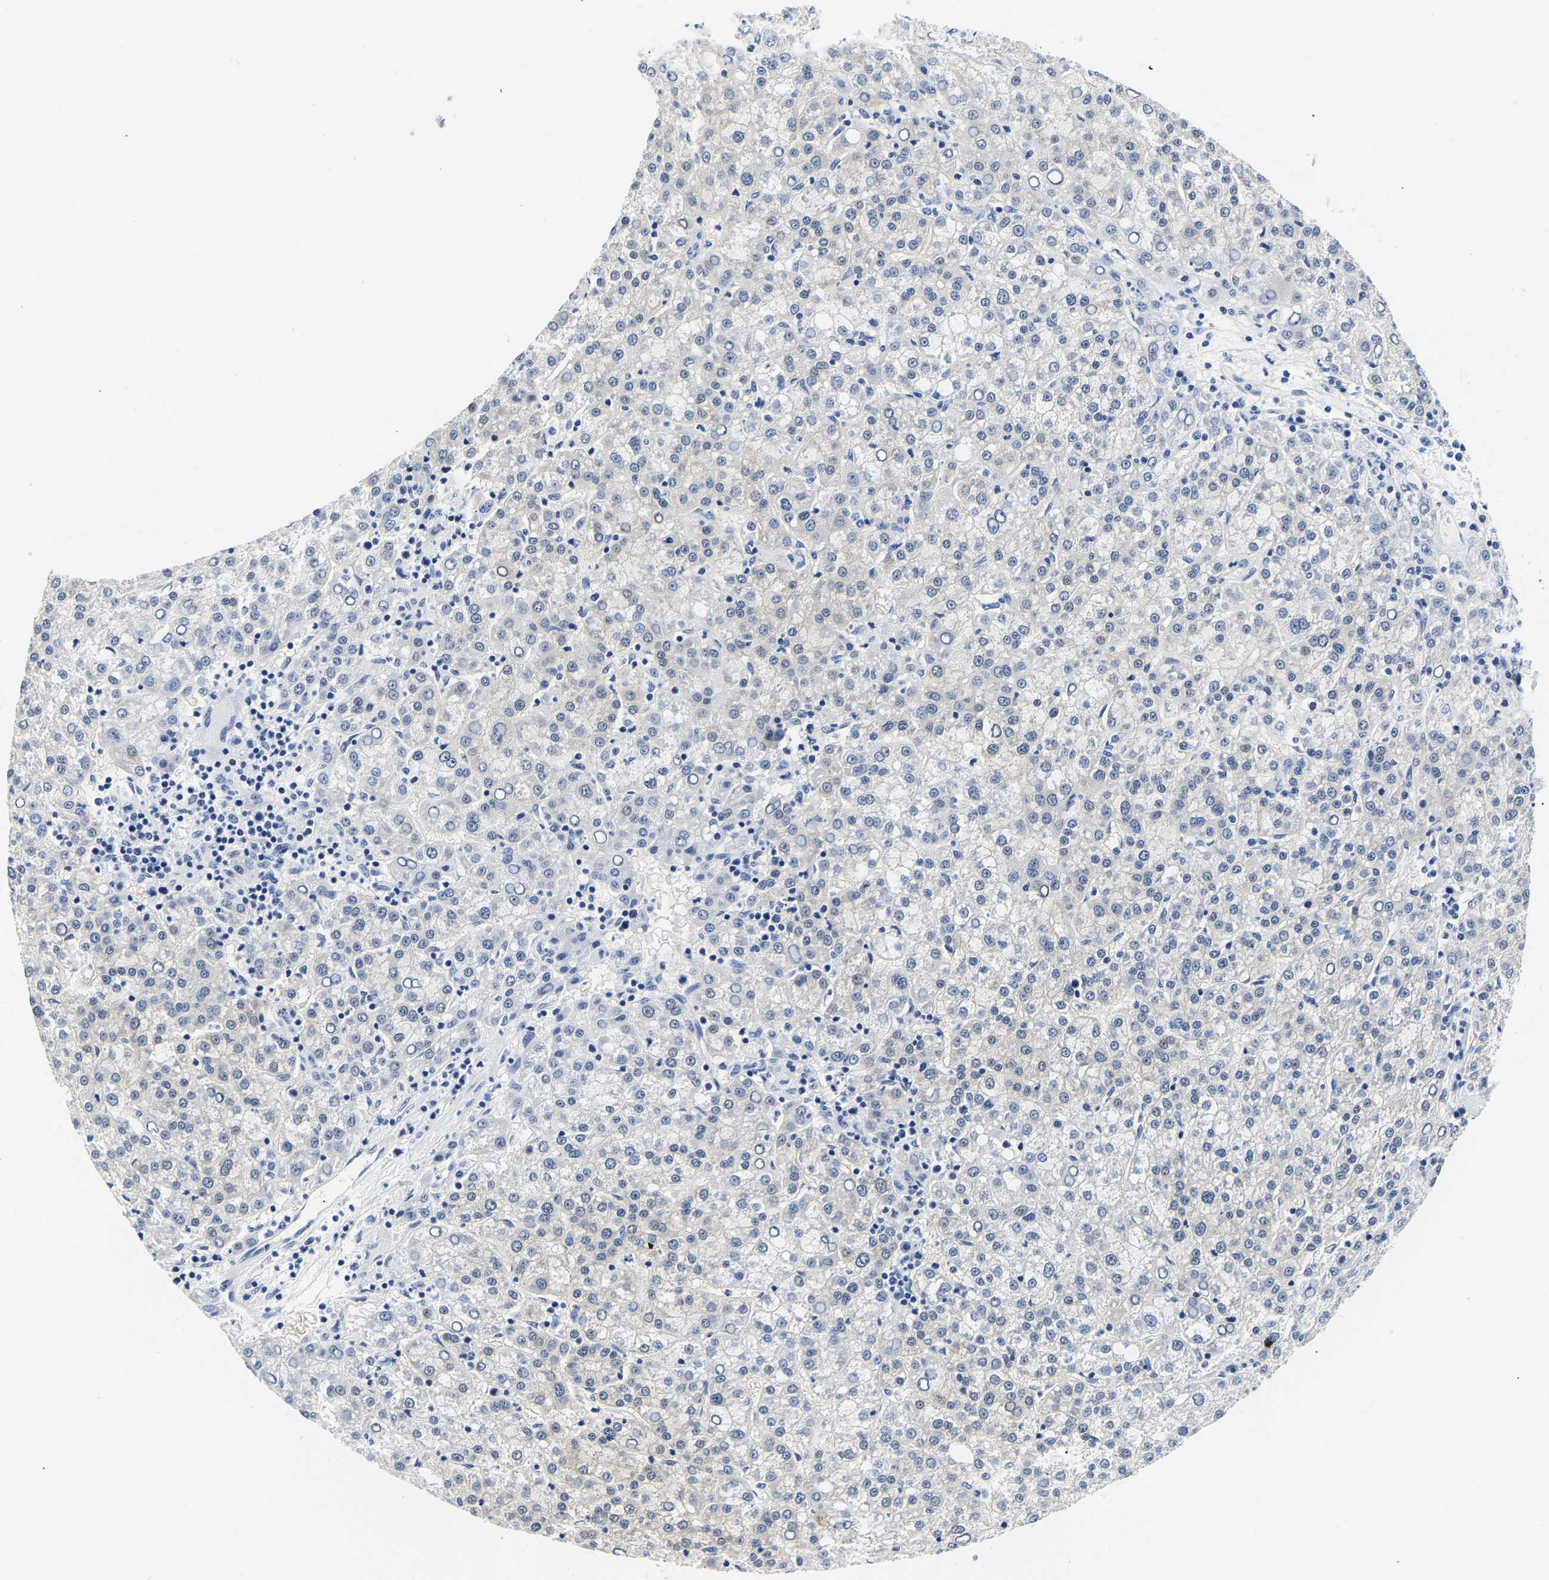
{"staining": {"intensity": "negative", "quantity": "none", "location": "none"}, "tissue": "liver cancer", "cell_type": "Tumor cells", "image_type": "cancer", "snomed": [{"axis": "morphology", "description": "Carcinoma, Hepatocellular, NOS"}, {"axis": "topography", "description": "Liver"}], "caption": "Photomicrograph shows no significant protein expression in tumor cells of liver hepatocellular carcinoma.", "gene": "UCHL3", "patient": {"sex": "female", "age": 58}}